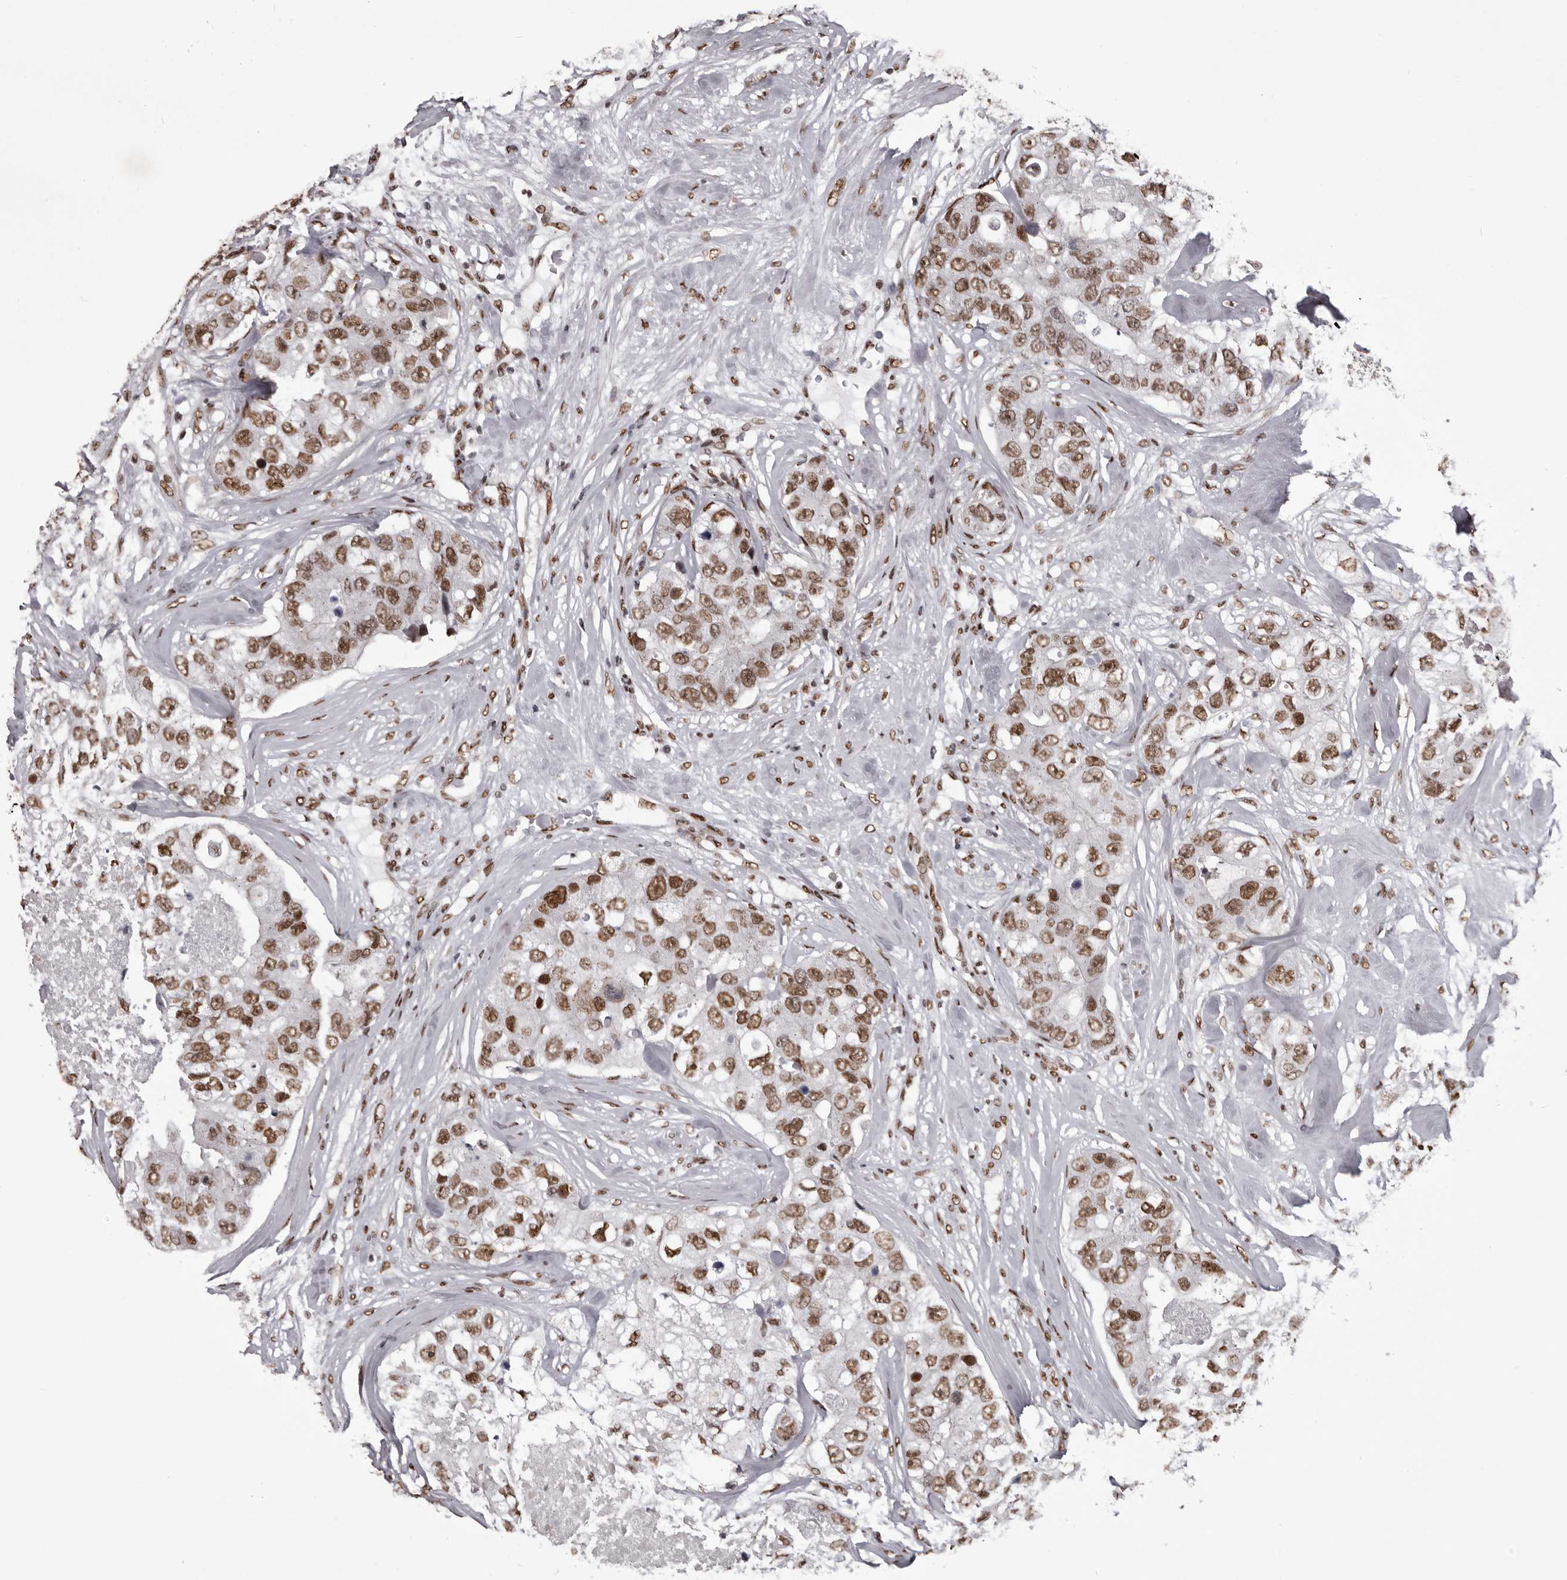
{"staining": {"intensity": "moderate", "quantity": ">75%", "location": "nuclear"}, "tissue": "breast cancer", "cell_type": "Tumor cells", "image_type": "cancer", "snomed": [{"axis": "morphology", "description": "Duct carcinoma"}, {"axis": "topography", "description": "Breast"}], "caption": "The micrograph displays immunohistochemical staining of breast cancer. There is moderate nuclear staining is appreciated in approximately >75% of tumor cells. (IHC, brightfield microscopy, high magnification).", "gene": "NUMA1", "patient": {"sex": "female", "age": 62}}